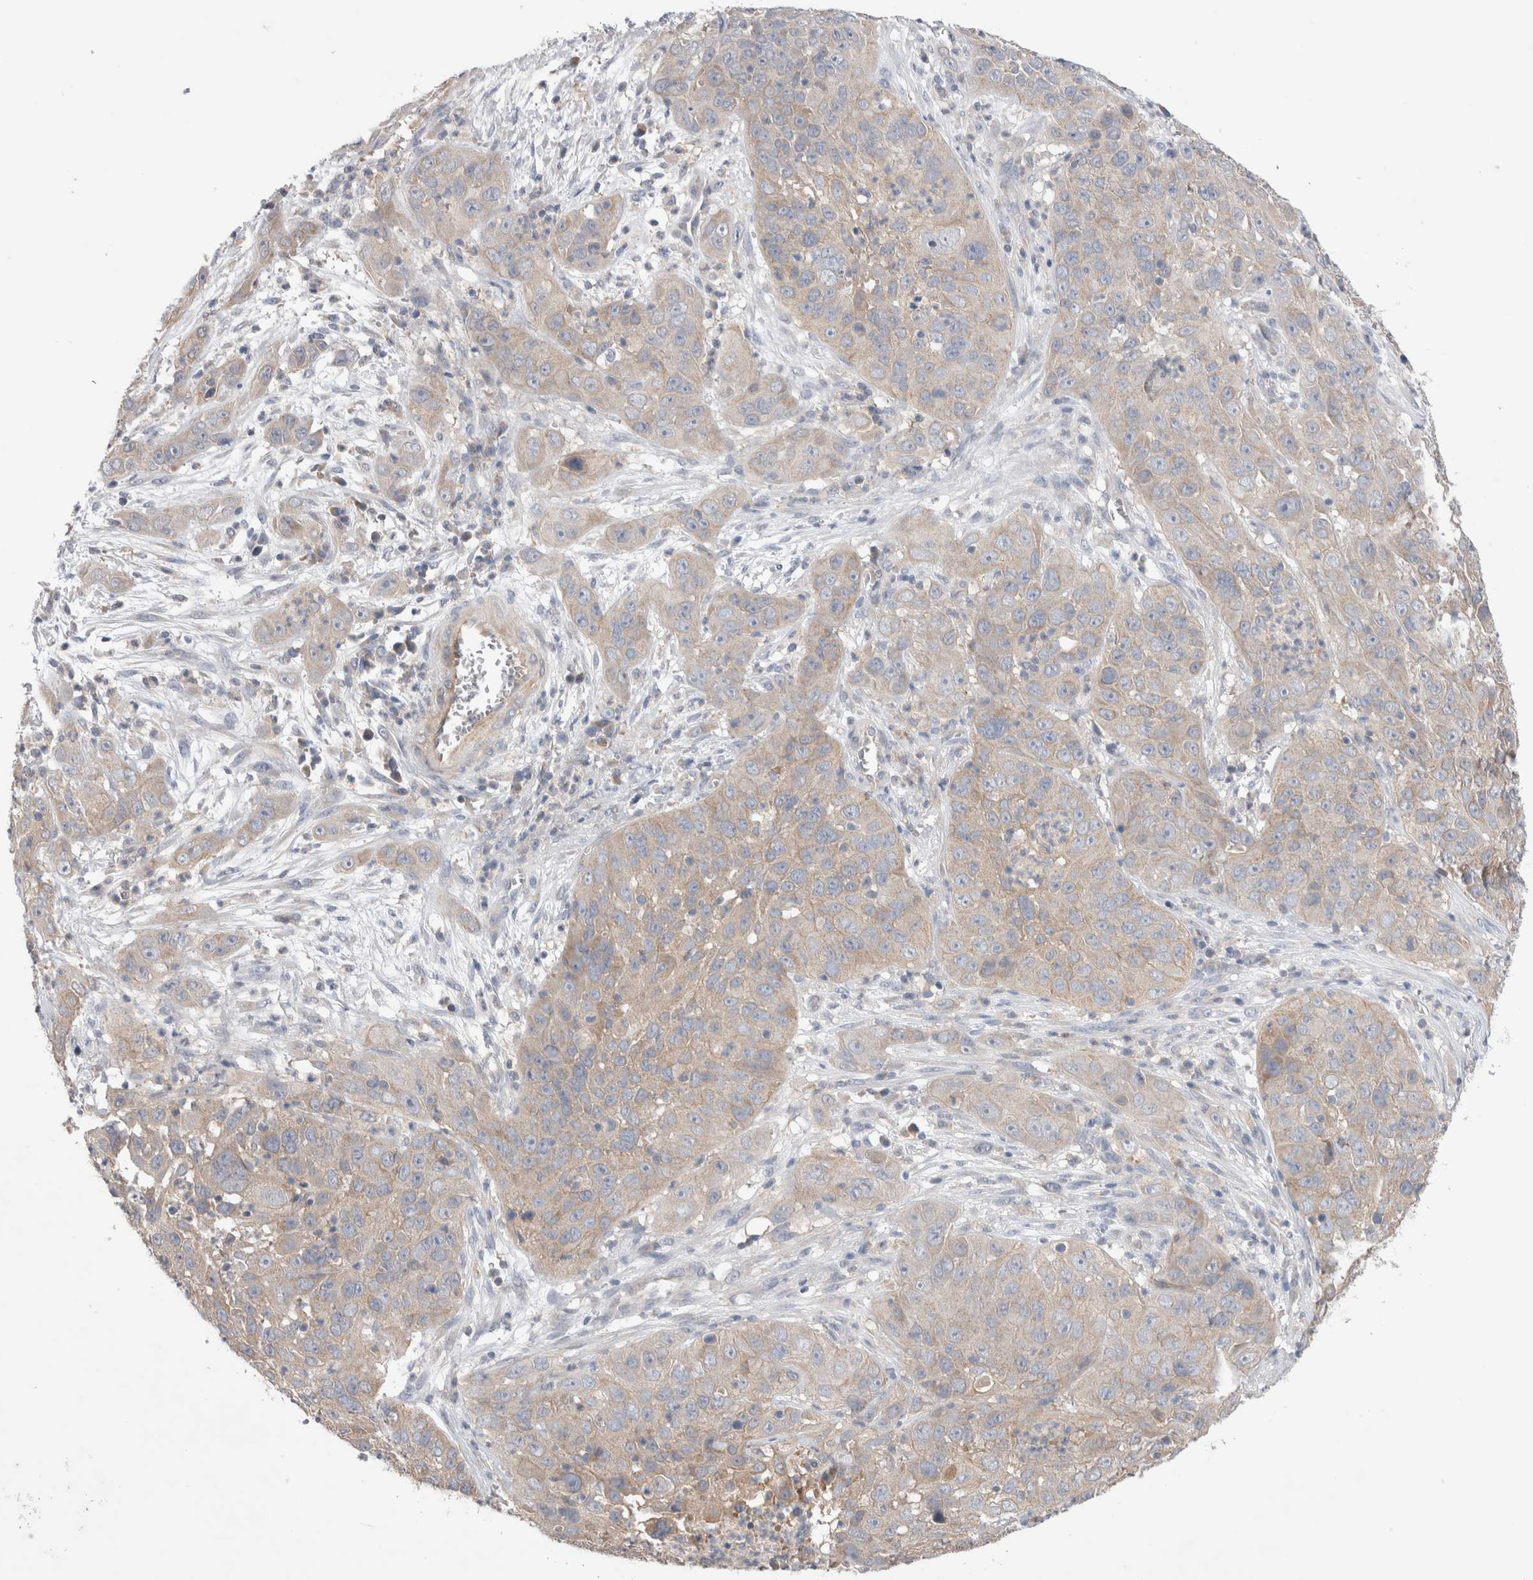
{"staining": {"intensity": "negative", "quantity": "none", "location": "none"}, "tissue": "cervical cancer", "cell_type": "Tumor cells", "image_type": "cancer", "snomed": [{"axis": "morphology", "description": "Squamous cell carcinoma, NOS"}, {"axis": "topography", "description": "Cervix"}], "caption": "Immunohistochemistry histopathology image of neoplastic tissue: human cervical squamous cell carcinoma stained with DAB (3,3'-diaminobenzidine) displays no significant protein positivity in tumor cells.", "gene": "IFT74", "patient": {"sex": "female", "age": 32}}